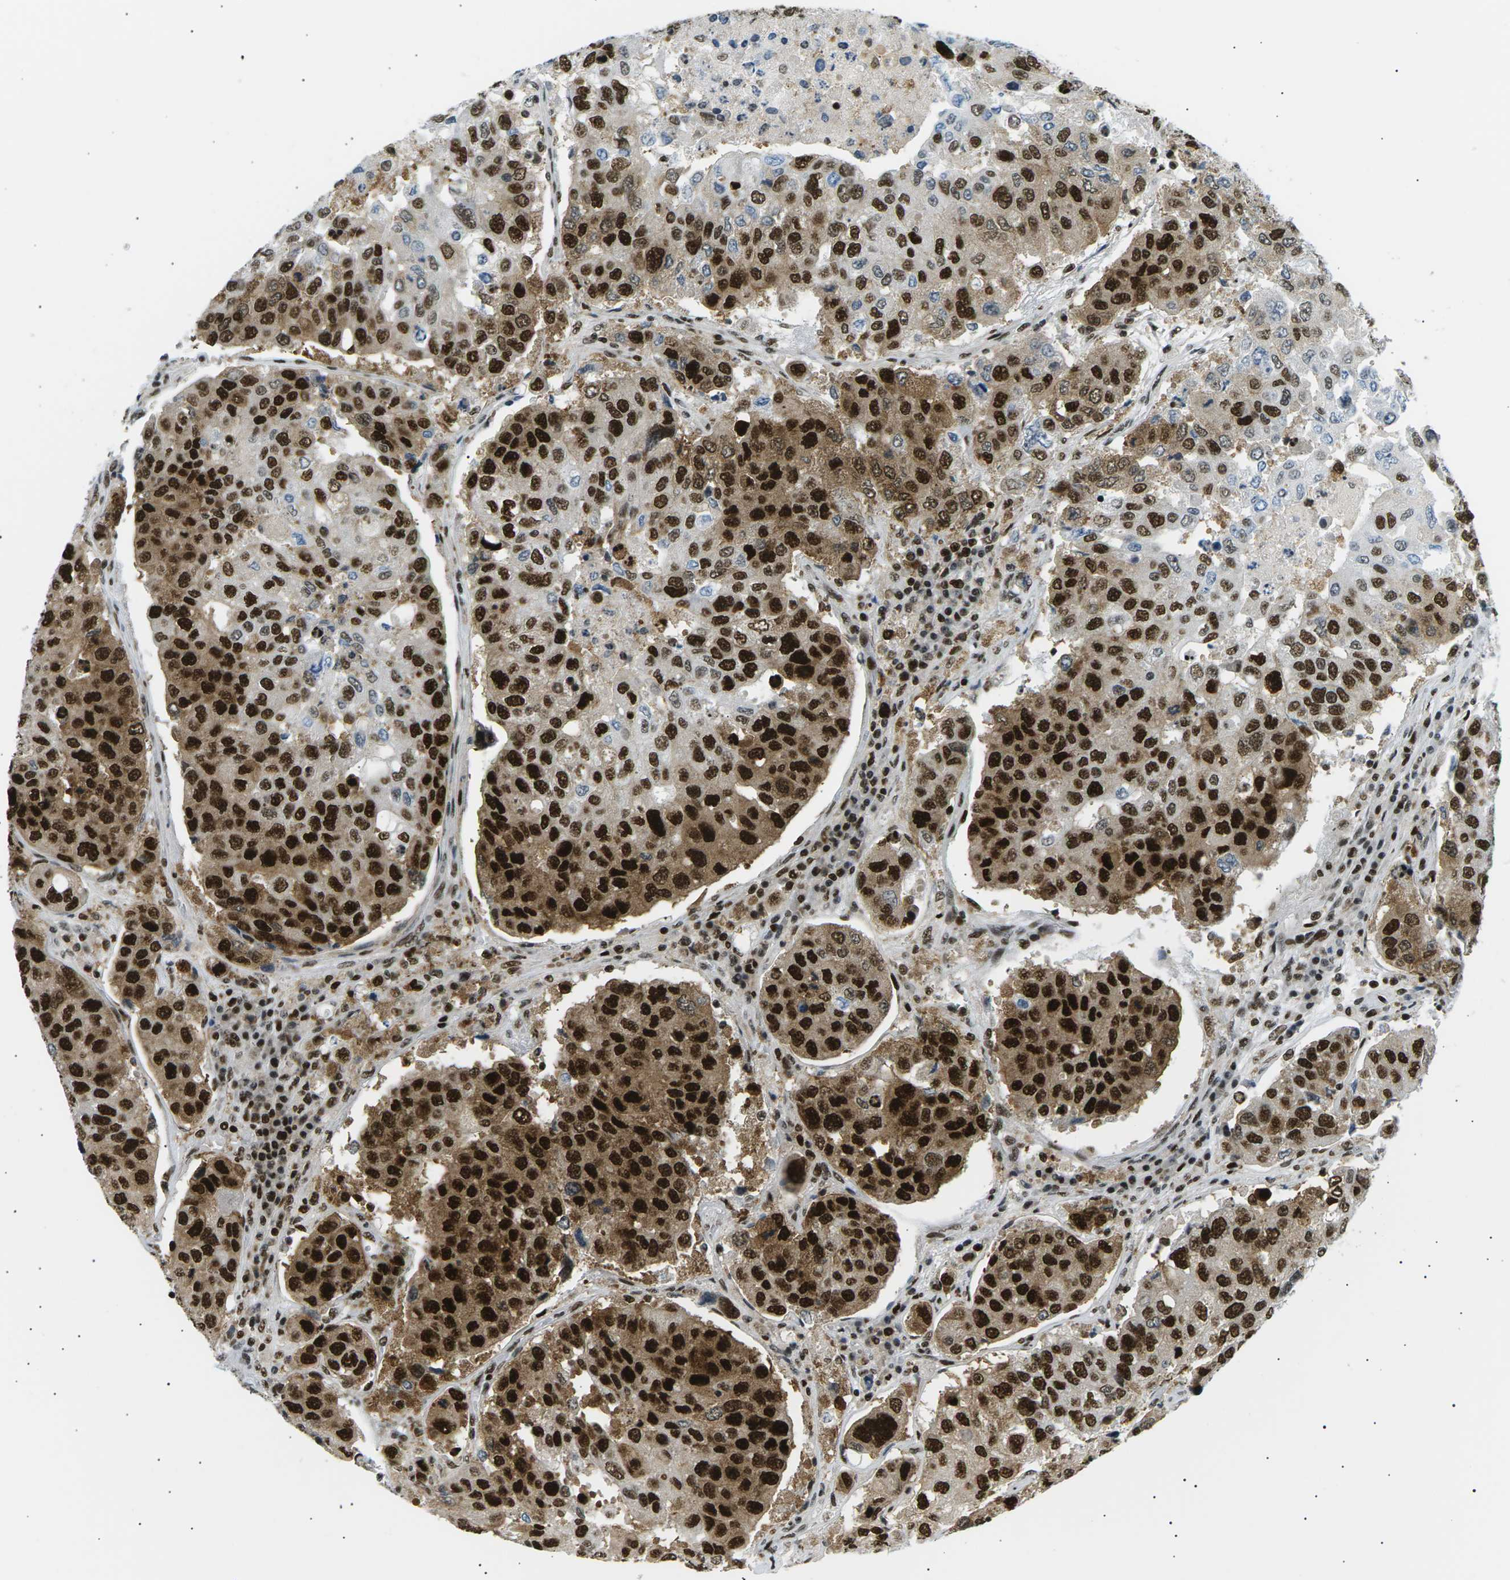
{"staining": {"intensity": "strong", "quantity": ">75%", "location": "cytoplasmic/membranous,nuclear"}, "tissue": "urothelial cancer", "cell_type": "Tumor cells", "image_type": "cancer", "snomed": [{"axis": "morphology", "description": "Urothelial carcinoma, High grade"}, {"axis": "topography", "description": "Lymph node"}, {"axis": "topography", "description": "Urinary bladder"}], "caption": "IHC micrograph of neoplastic tissue: human urothelial cancer stained using immunohistochemistry demonstrates high levels of strong protein expression localized specifically in the cytoplasmic/membranous and nuclear of tumor cells, appearing as a cytoplasmic/membranous and nuclear brown color.", "gene": "RPA2", "patient": {"sex": "male", "age": 51}}